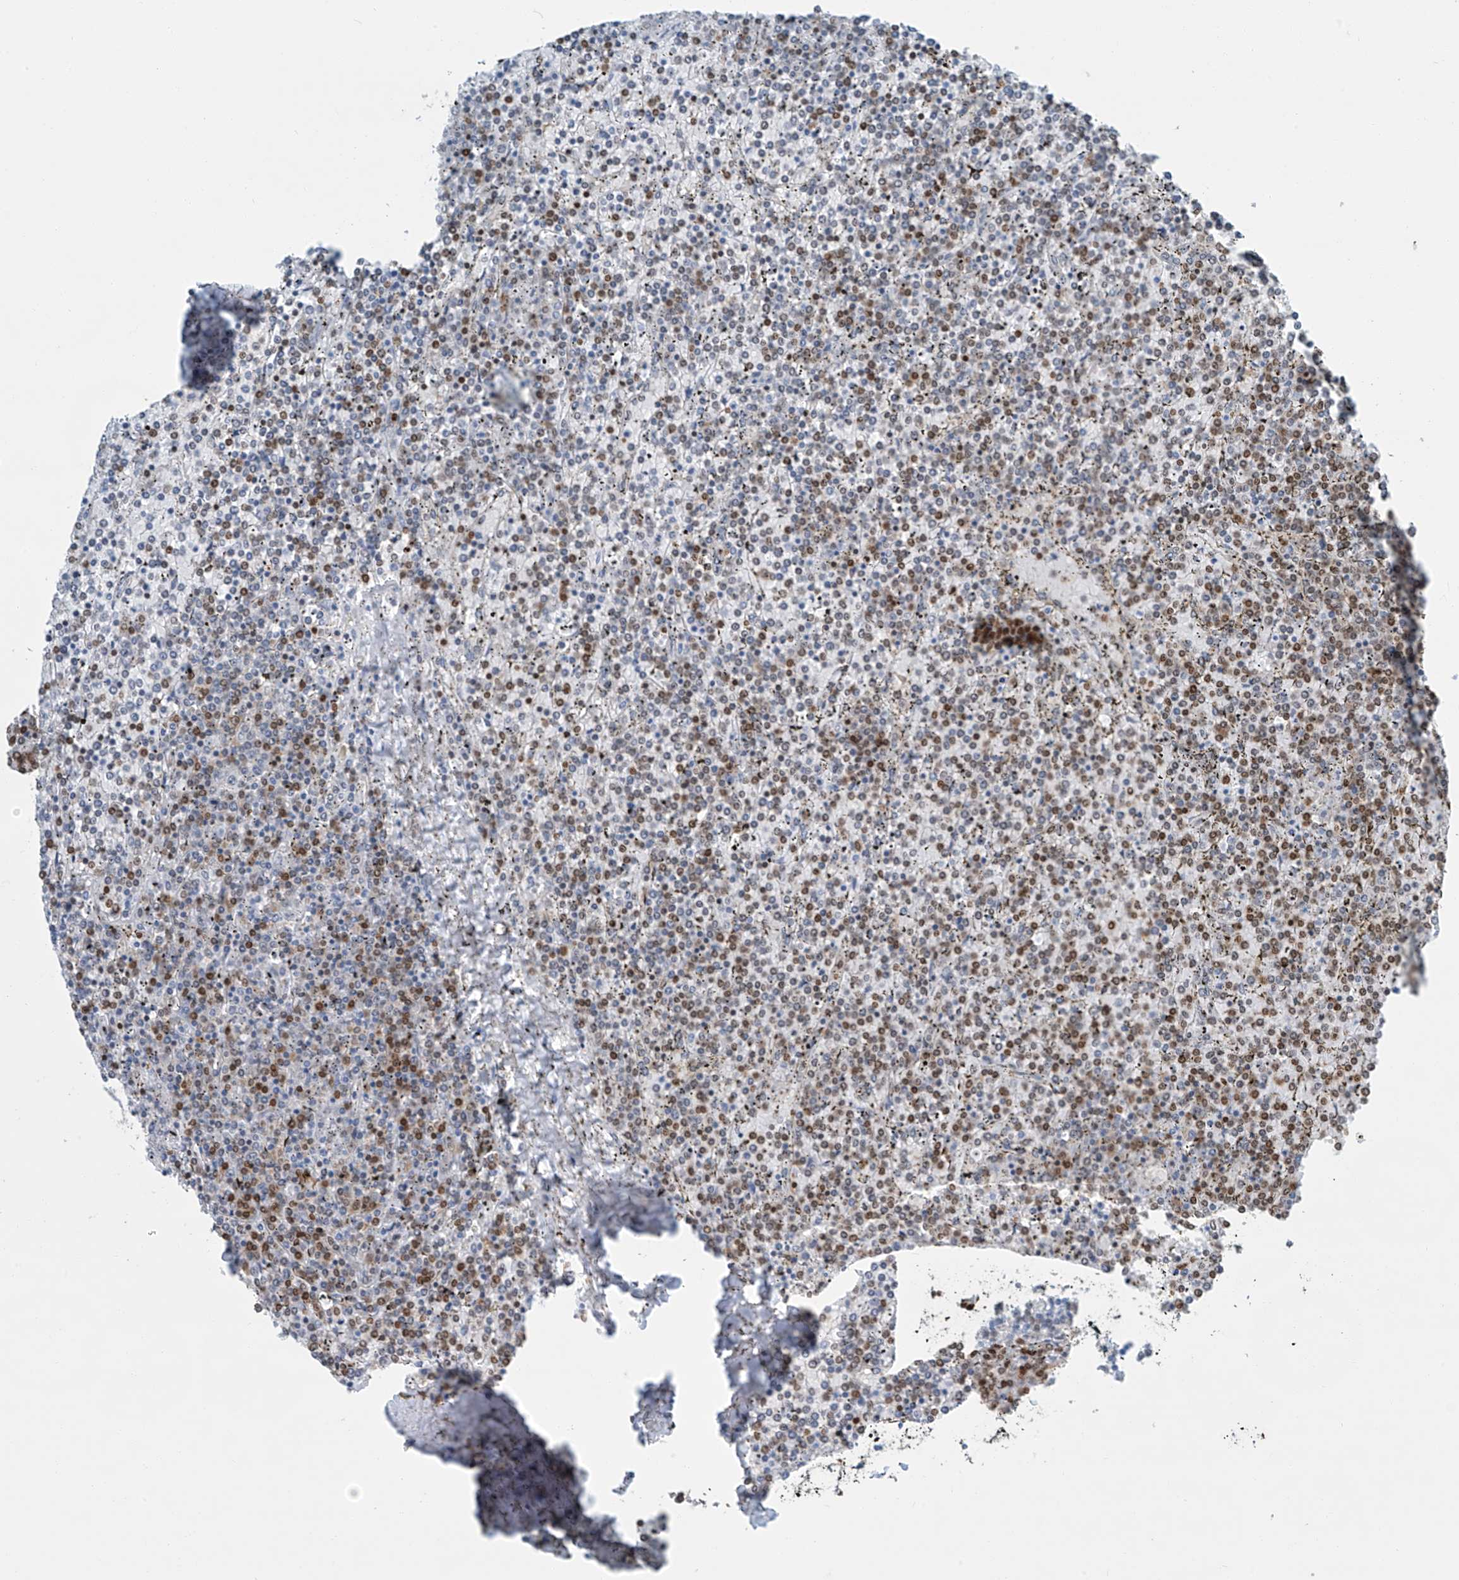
{"staining": {"intensity": "moderate", "quantity": "25%-75%", "location": "nuclear"}, "tissue": "lymphoma", "cell_type": "Tumor cells", "image_type": "cancer", "snomed": [{"axis": "morphology", "description": "Malignant lymphoma, non-Hodgkin's type, Low grade"}, {"axis": "topography", "description": "Spleen"}], "caption": "Lymphoma stained with a protein marker shows moderate staining in tumor cells.", "gene": "SARNP", "patient": {"sex": "female", "age": 19}}